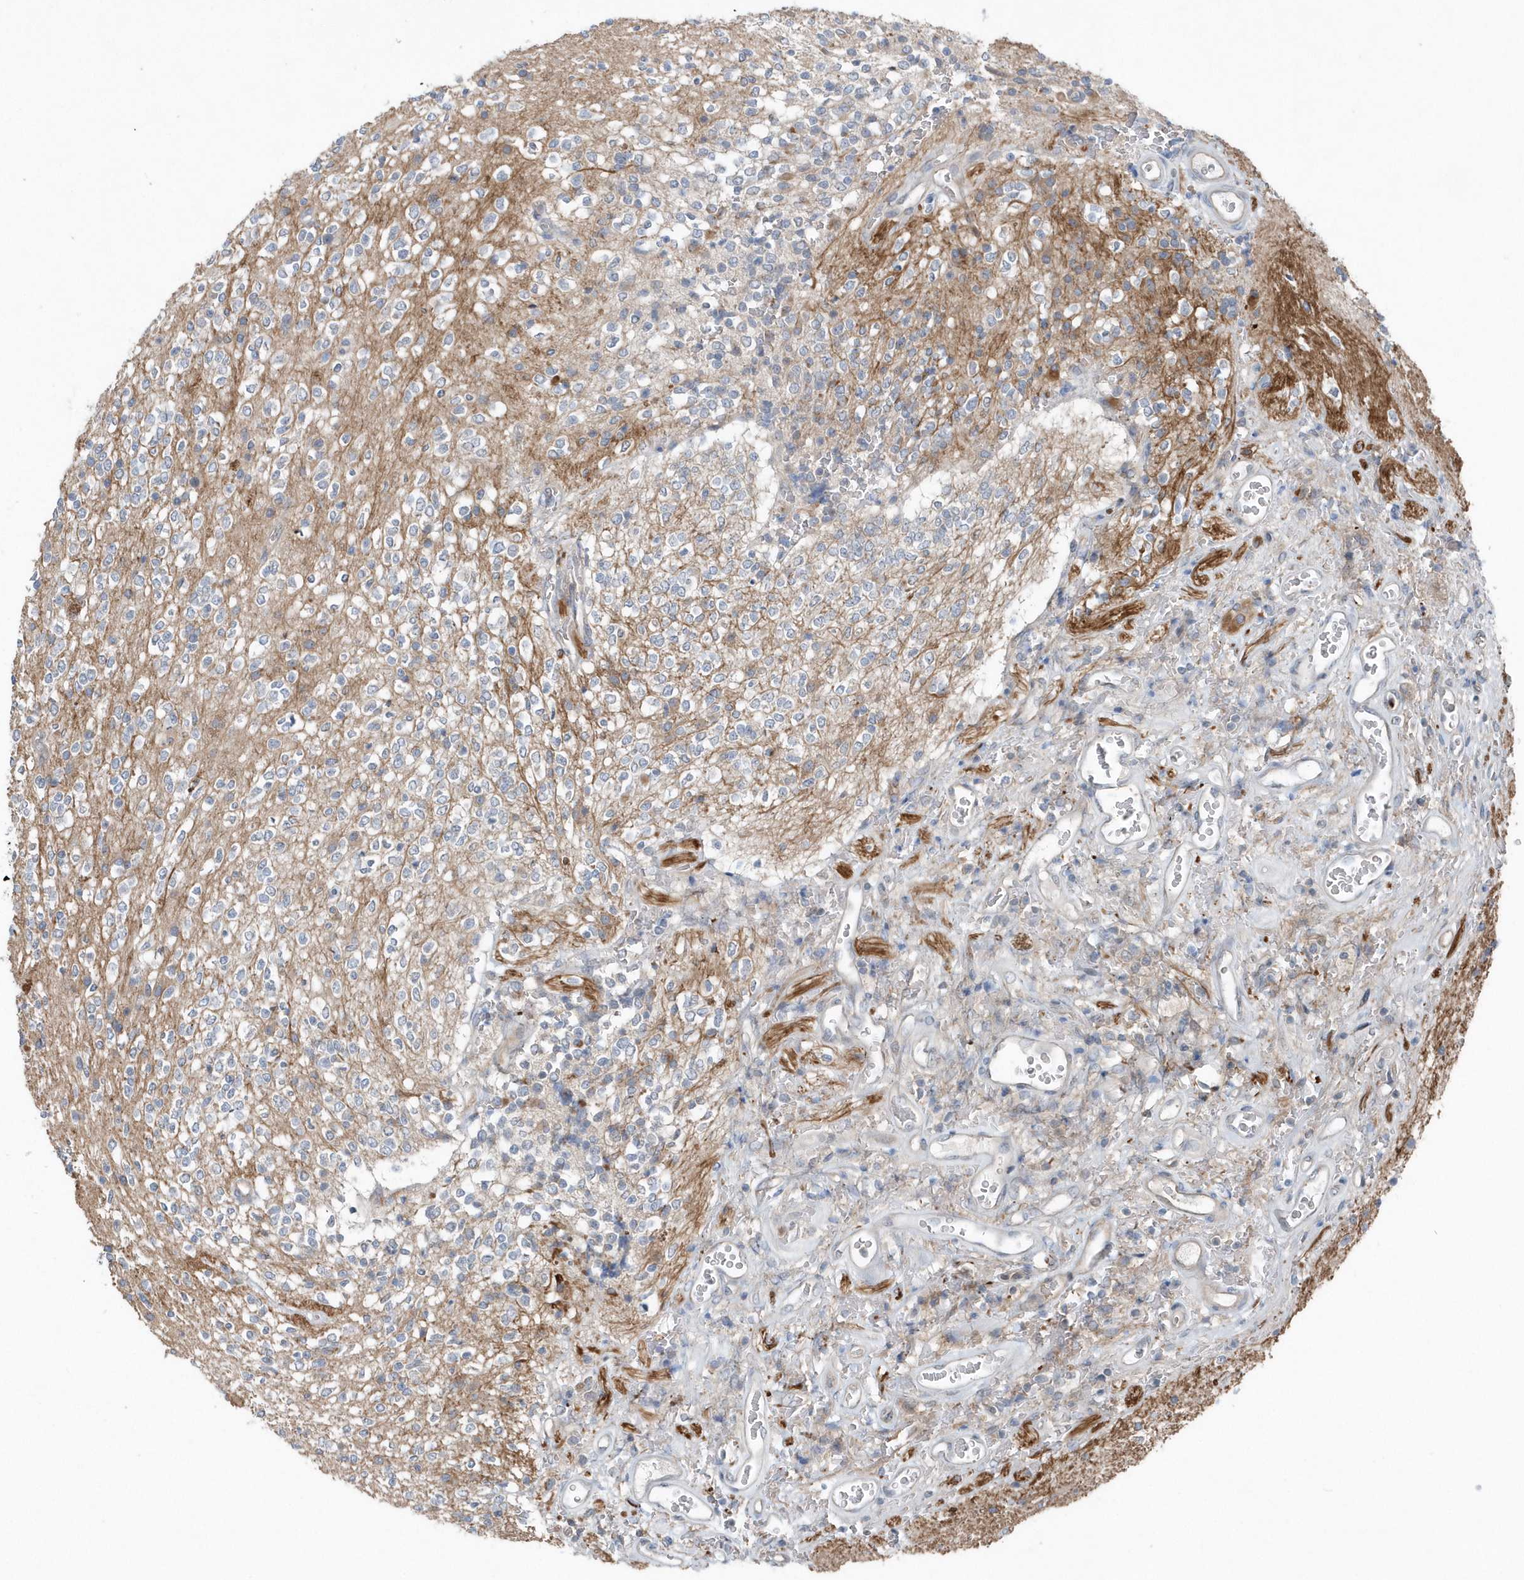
{"staining": {"intensity": "negative", "quantity": "none", "location": "none"}, "tissue": "glioma", "cell_type": "Tumor cells", "image_type": "cancer", "snomed": [{"axis": "morphology", "description": "Glioma, malignant, High grade"}, {"axis": "topography", "description": "Brain"}], "caption": "An IHC photomicrograph of malignant high-grade glioma is shown. There is no staining in tumor cells of malignant high-grade glioma.", "gene": "MCC", "patient": {"sex": "male", "age": 34}}